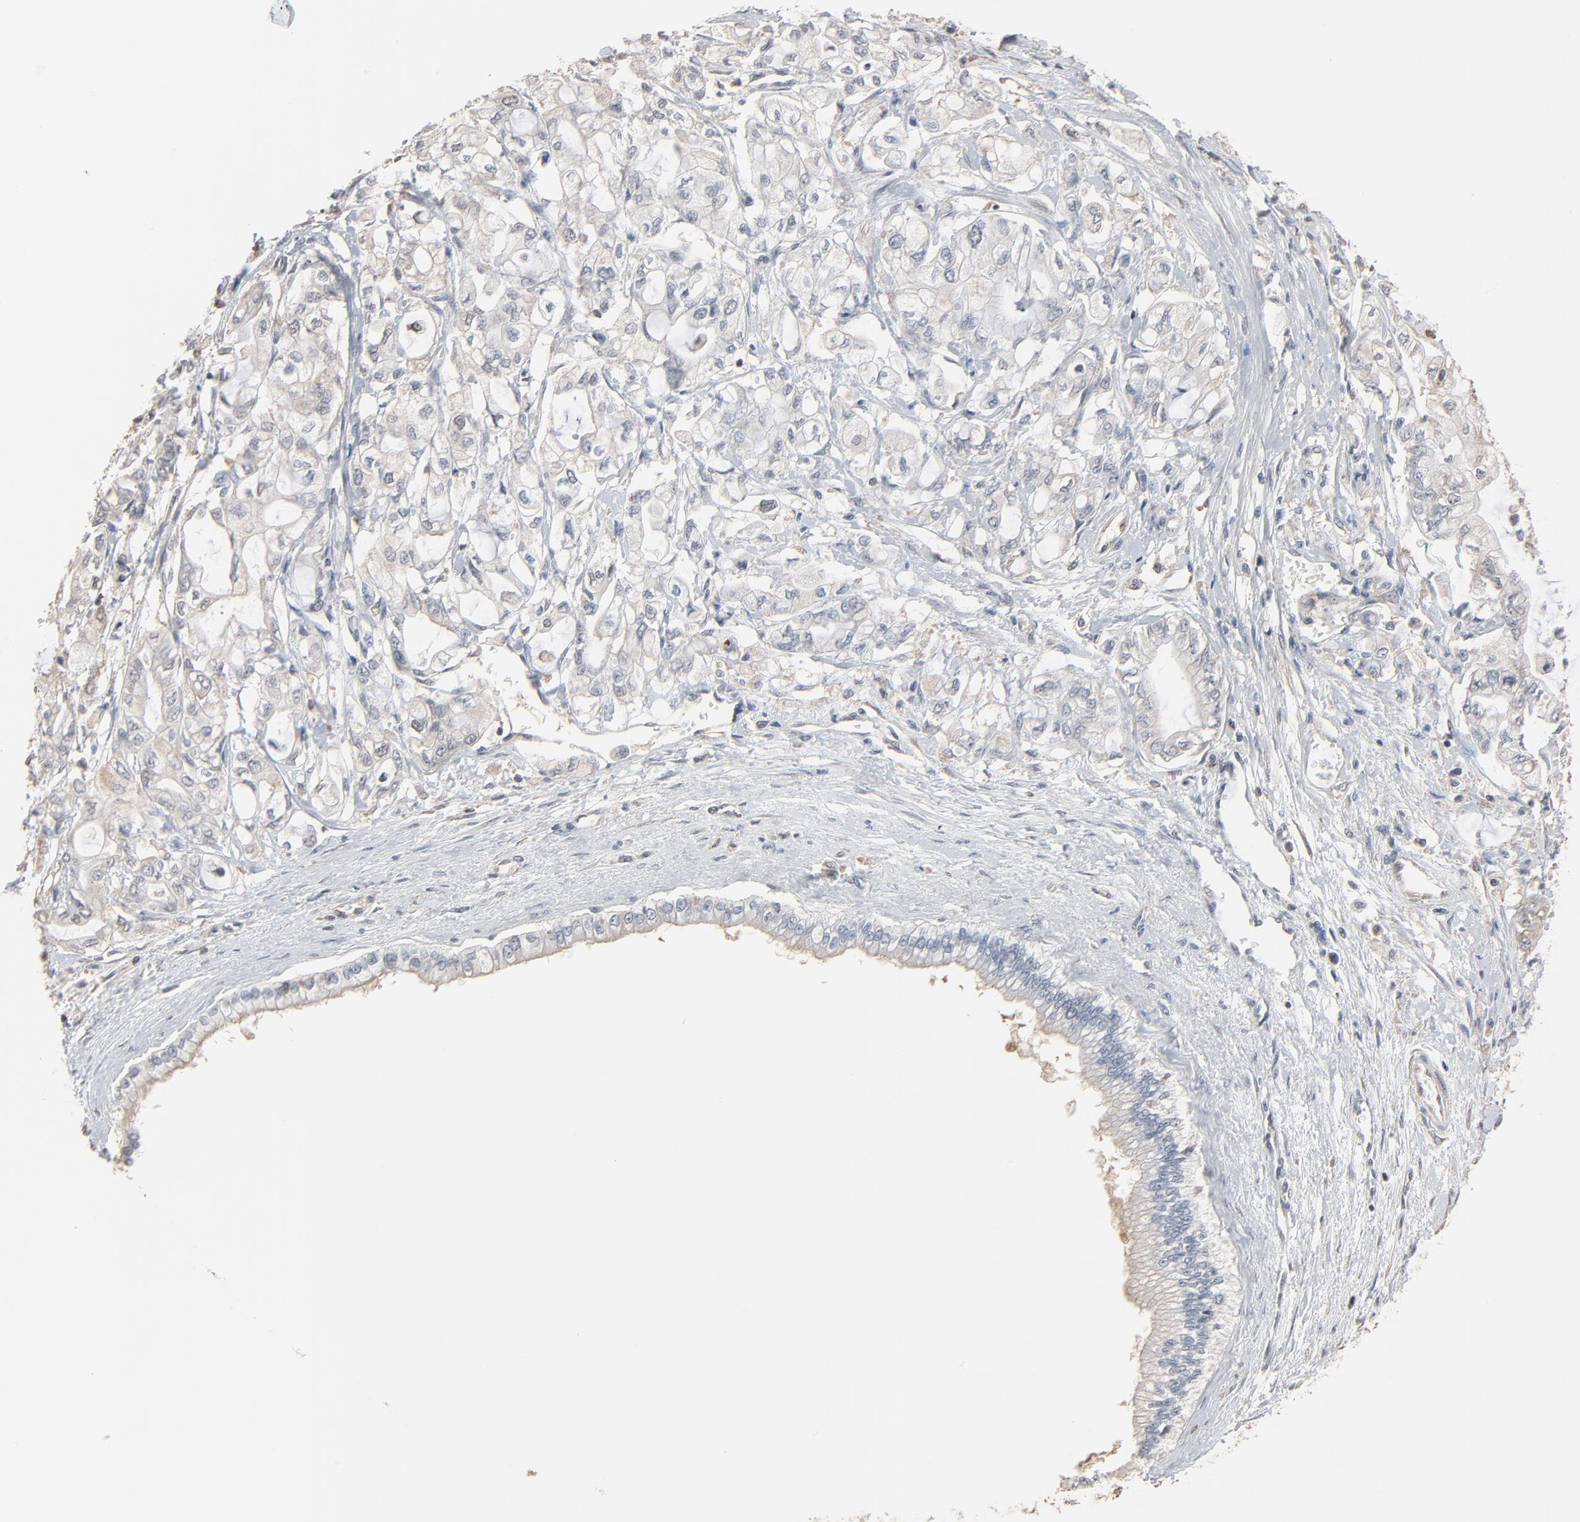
{"staining": {"intensity": "weak", "quantity": "25%-75%", "location": "cytoplasmic/membranous"}, "tissue": "pancreatic cancer", "cell_type": "Tumor cells", "image_type": "cancer", "snomed": [{"axis": "morphology", "description": "Adenocarcinoma, NOS"}, {"axis": "topography", "description": "Pancreas"}], "caption": "Human pancreatic cancer (adenocarcinoma) stained with a protein marker shows weak staining in tumor cells.", "gene": "CCT5", "patient": {"sex": "male", "age": 79}}